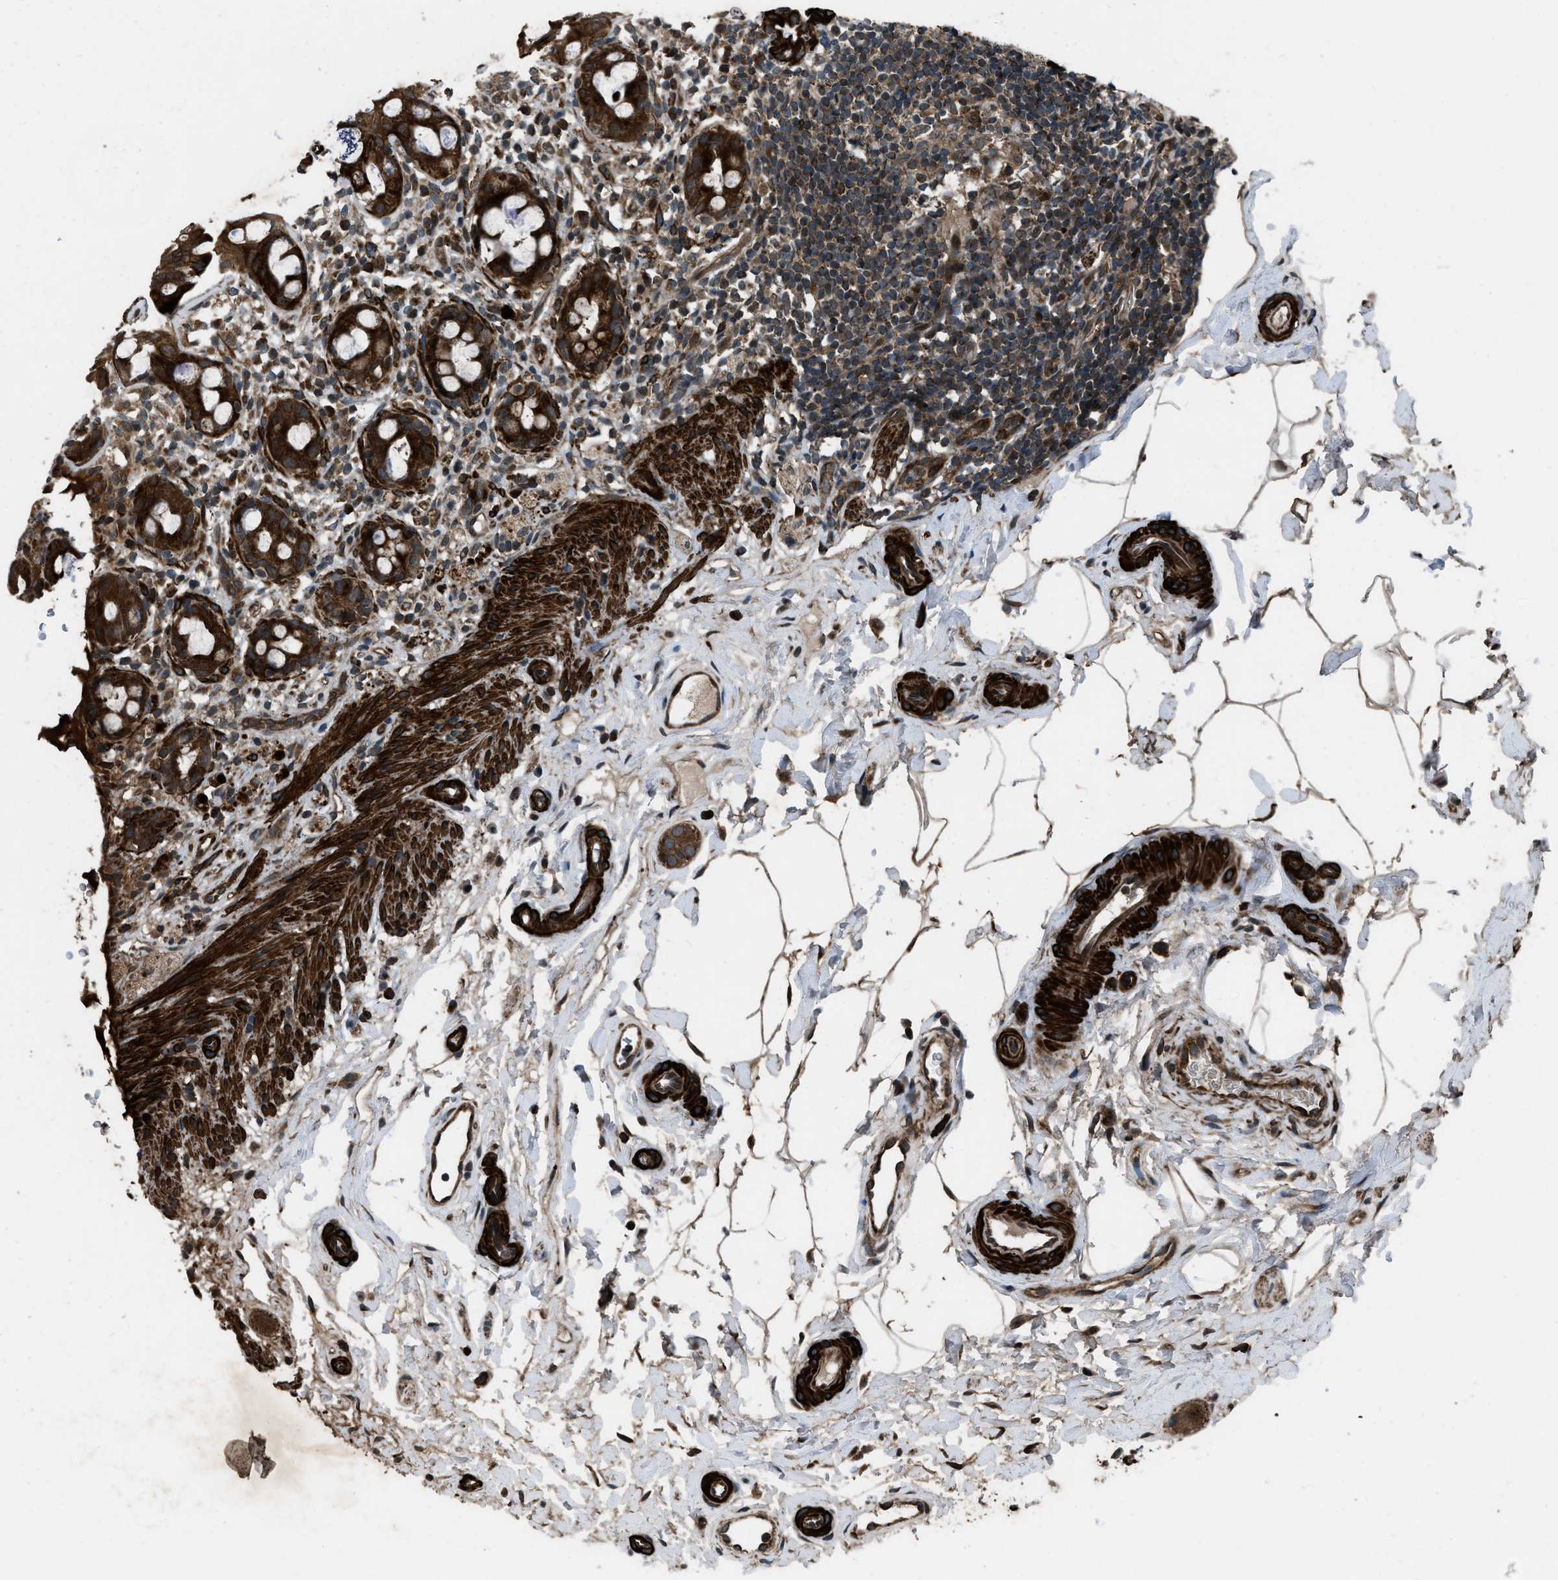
{"staining": {"intensity": "strong", "quantity": ">75%", "location": "cytoplasmic/membranous"}, "tissue": "rectum", "cell_type": "Glandular cells", "image_type": "normal", "snomed": [{"axis": "morphology", "description": "Normal tissue, NOS"}, {"axis": "topography", "description": "Rectum"}], "caption": "A photomicrograph of rectum stained for a protein demonstrates strong cytoplasmic/membranous brown staining in glandular cells.", "gene": "IRAK4", "patient": {"sex": "male", "age": 44}}